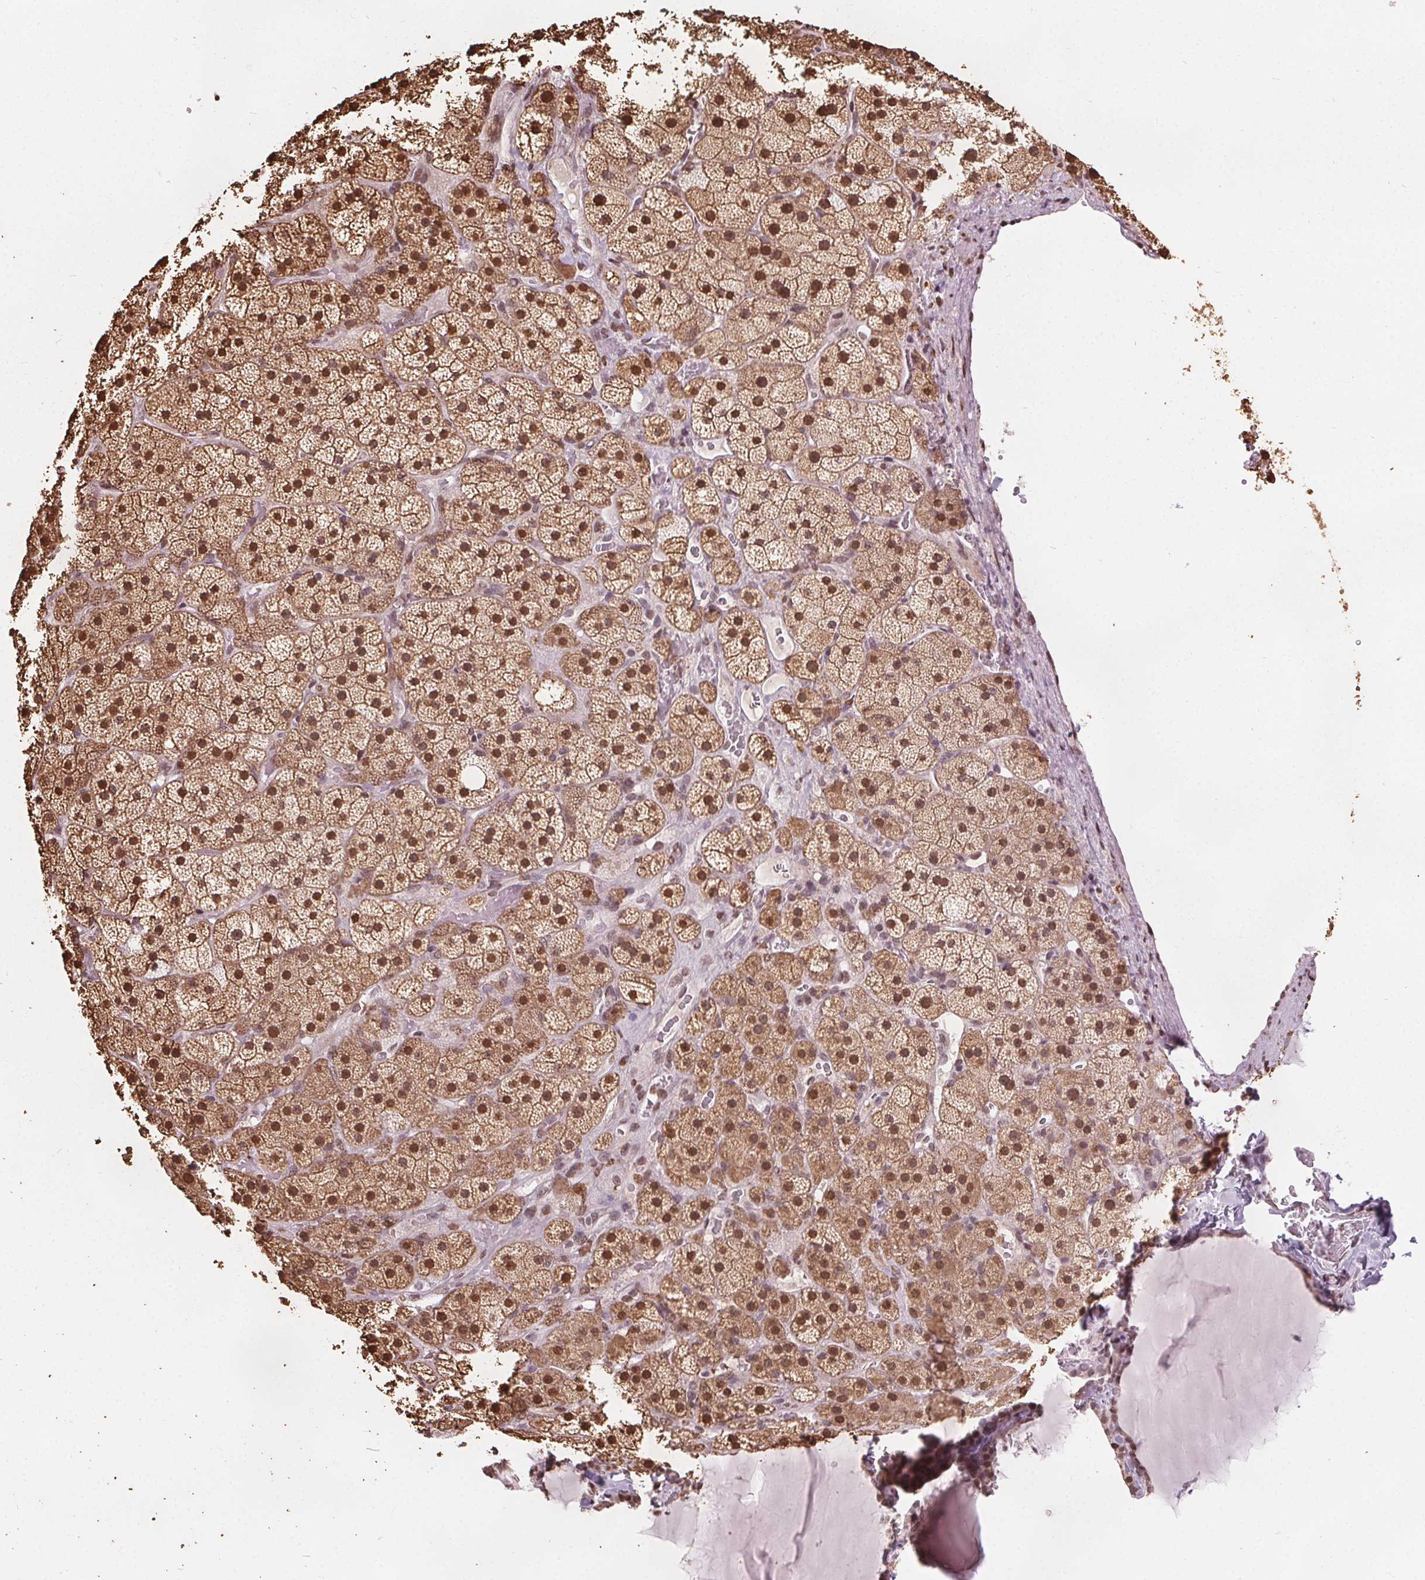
{"staining": {"intensity": "moderate", "quantity": ">75%", "location": "cytoplasmic/membranous,nuclear"}, "tissue": "adrenal gland", "cell_type": "Glandular cells", "image_type": "normal", "snomed": [{"axis": "morphology", "description": "Normal tissue, NOS"}, {"axis": "topography", "description": "Adrenal gland"}], "caption": "This histopathology image shows IHC staining of normal adrenal gland, with medium moderate cytoplasmic/membranous,nuclear positivity in approximately >75% of glandular cells.", "gene": "ISLR2", "patient": {"sex": "male", "age": 57}}